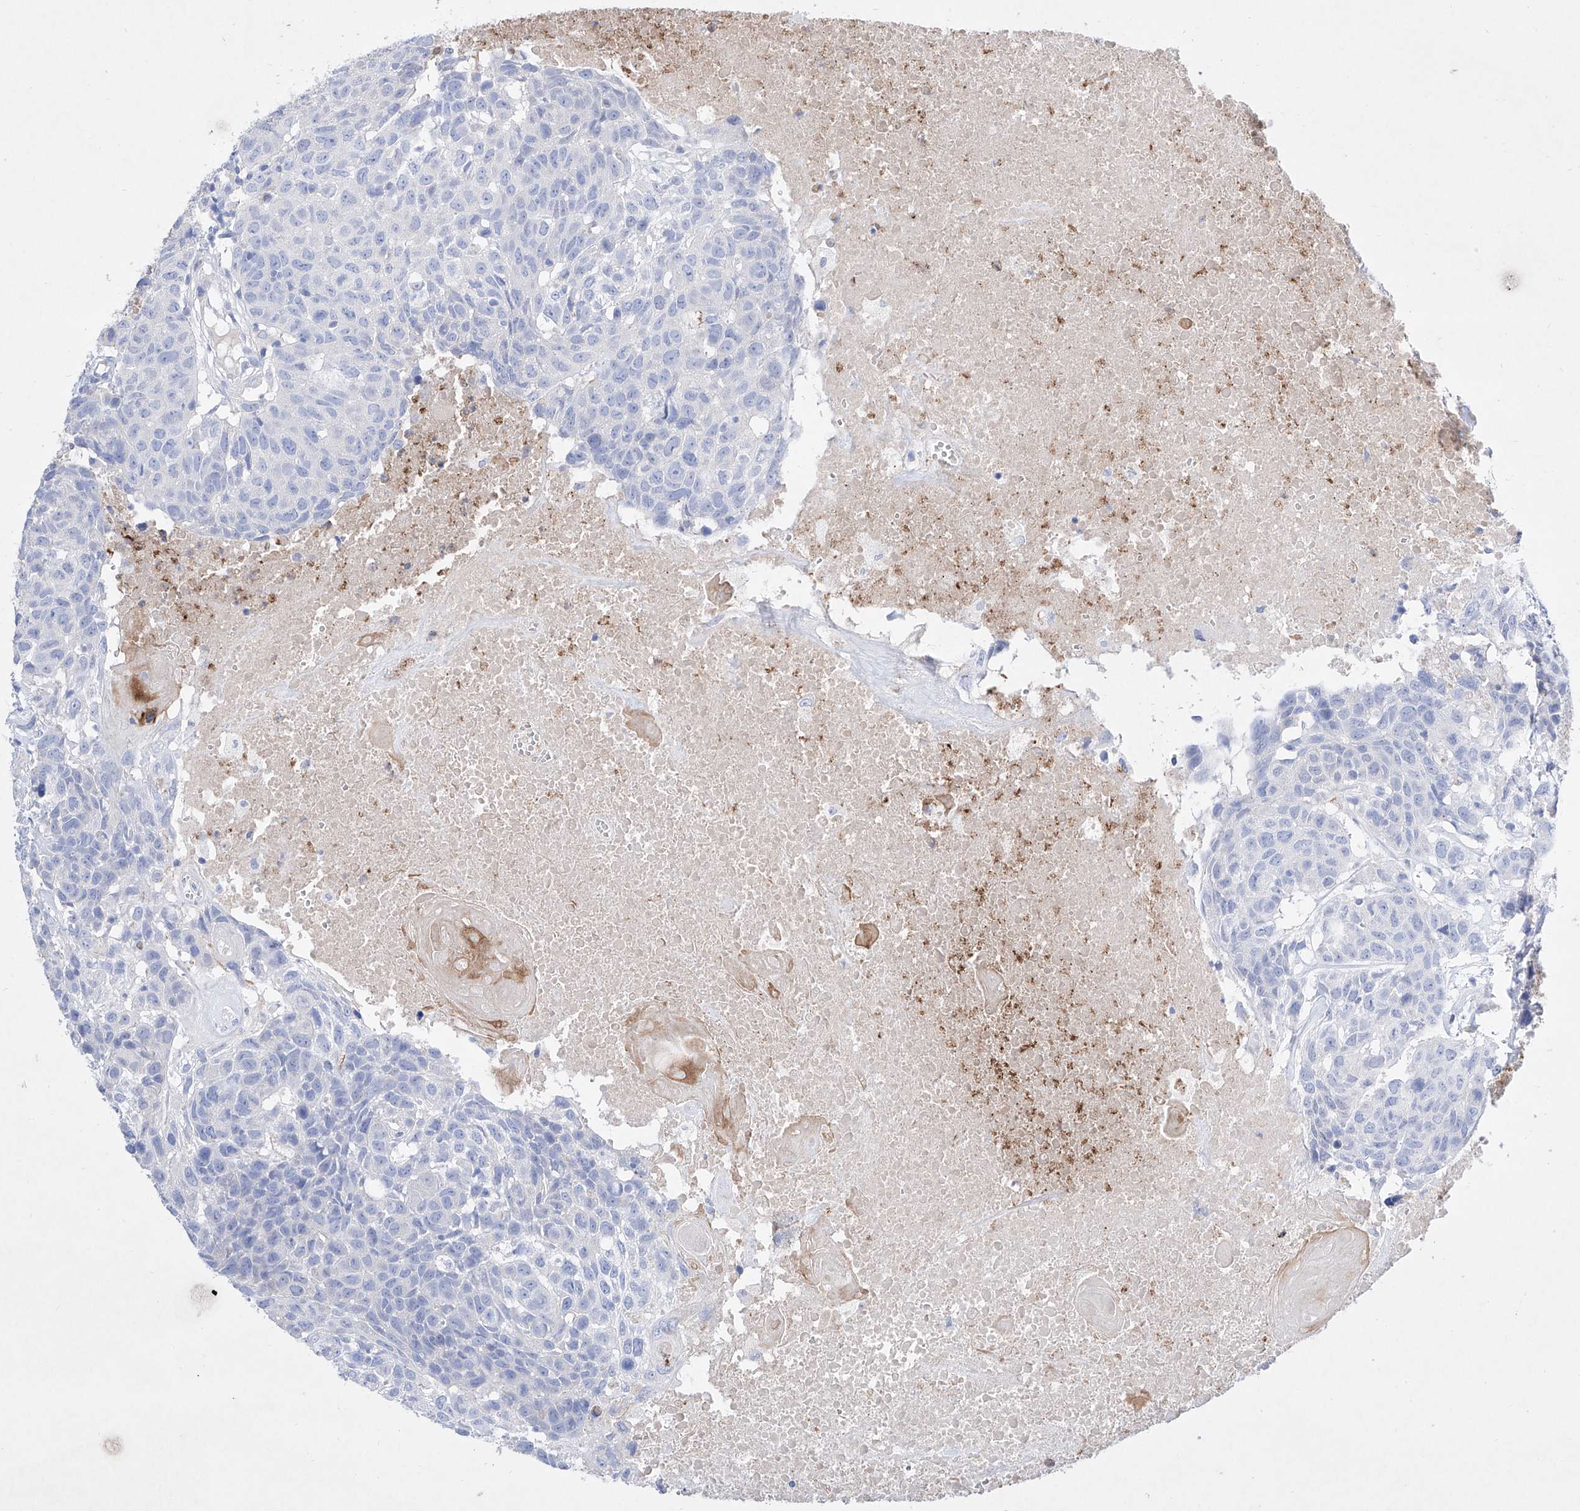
{"staining": {"intensity": "negative", "quantity": "none", "location": "none"}, "tissue": "head and neck cancer", "cell_type": "Tumor cells", "image_type": "cancer", "snomed": [{"axis": "morphology", "description": "Squamous cell carcinoma, NOS"}, {"axis": "topography", "description": "Head-Neck"}], "caption": "IHC of head and neck cancer (squamous cell carcinoma) exhibits no expression in tumor cells.", "gene": "TM7SF2", "patient": {"sex": "male", "age": 66}}